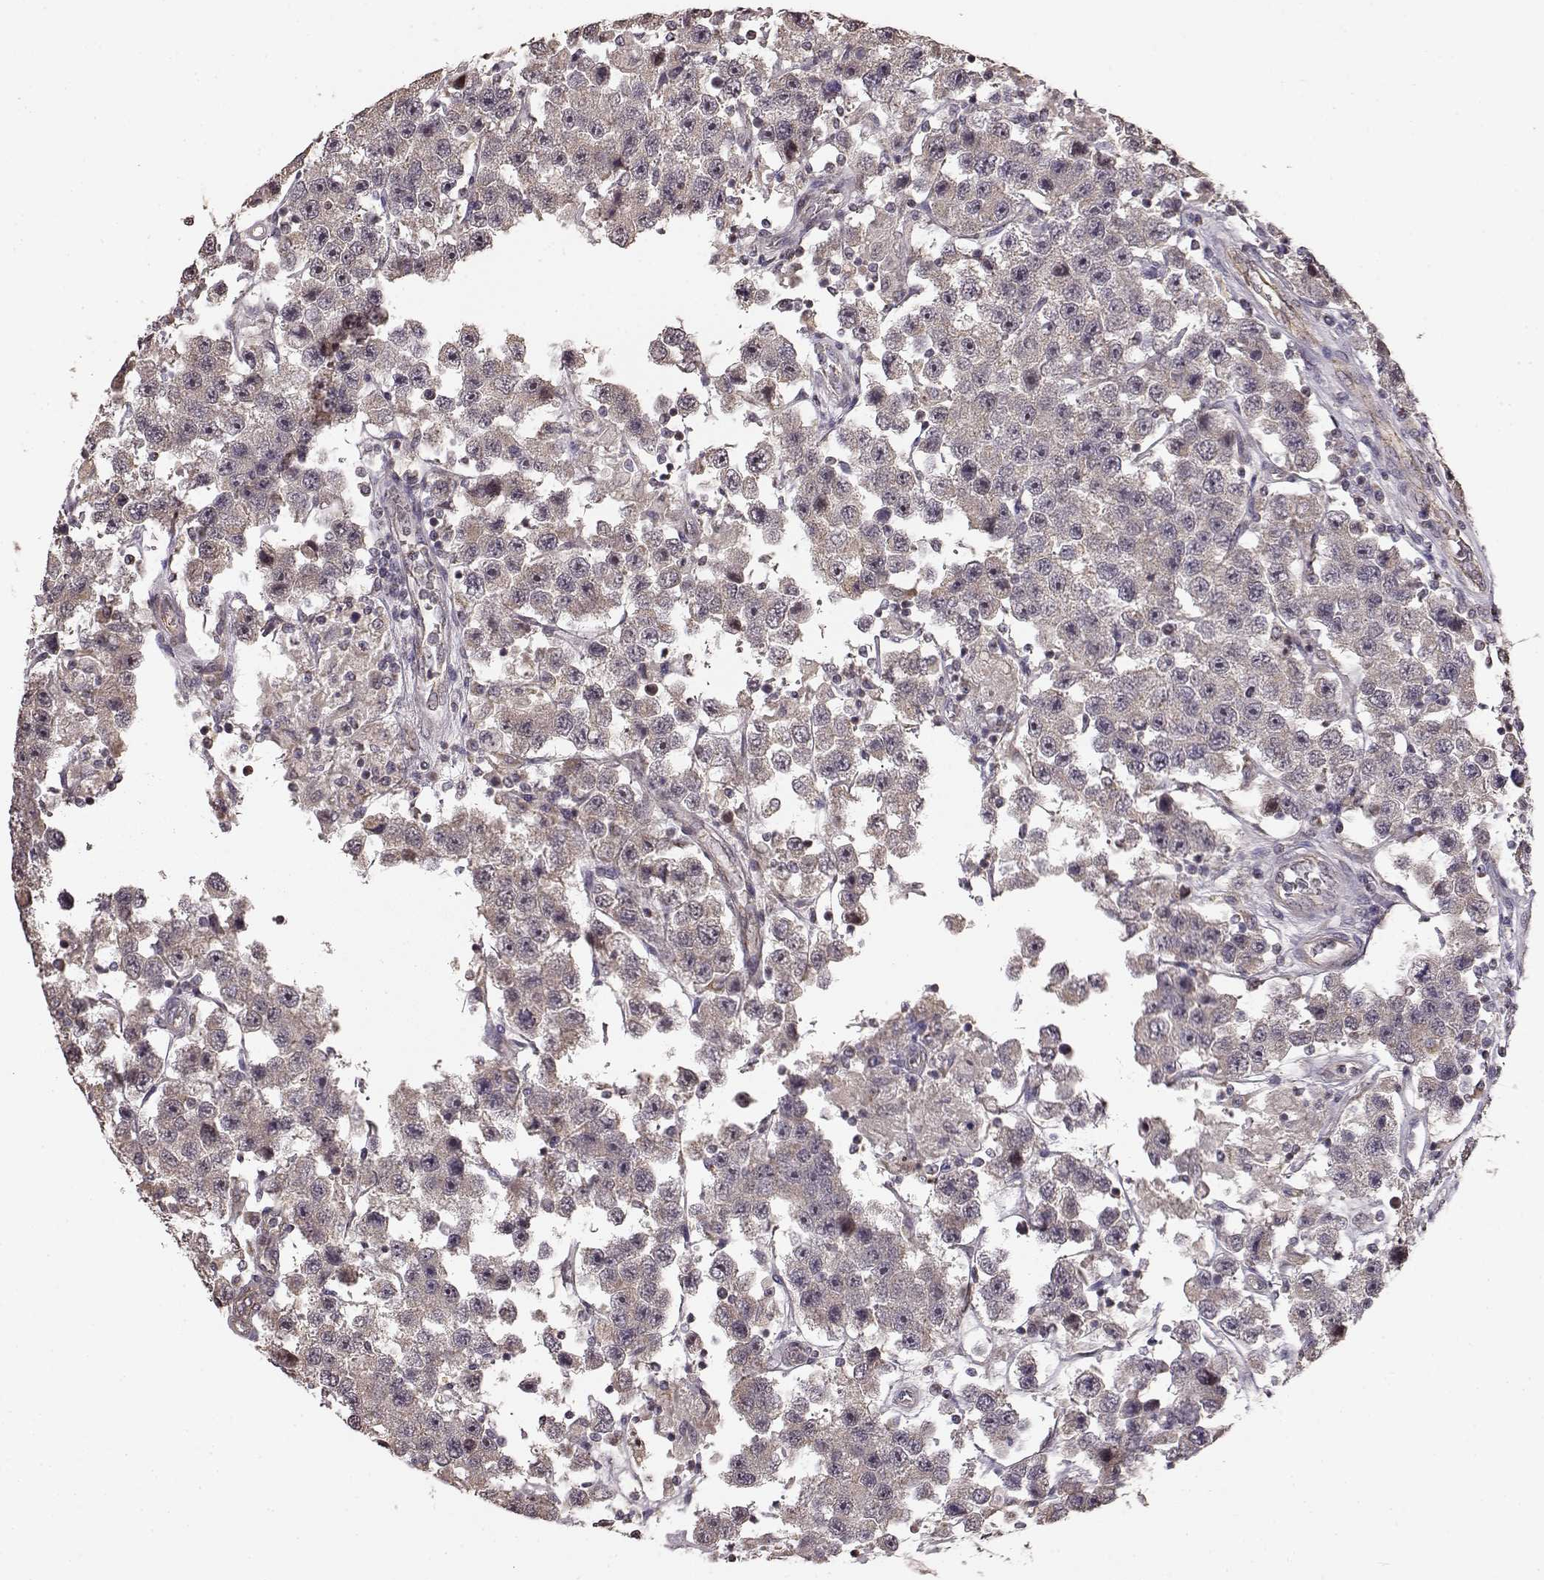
{"staining": {"intensity": "negative", "quantity": "none", "location": "none"}, "tissue": "testis cancer", "cell_type": "Tumor cells", "image_type": "cancer", "snomed": [{"axis": "morphology", "description": "Seminoma, NOS"}, {"axis": "topography", "description": "Testis"}], "caption": "IHC of testis cancer exhibits no staining in tumor cells.", "gene": "BACH2", "patient": {"sex": "male", "age": 45}}